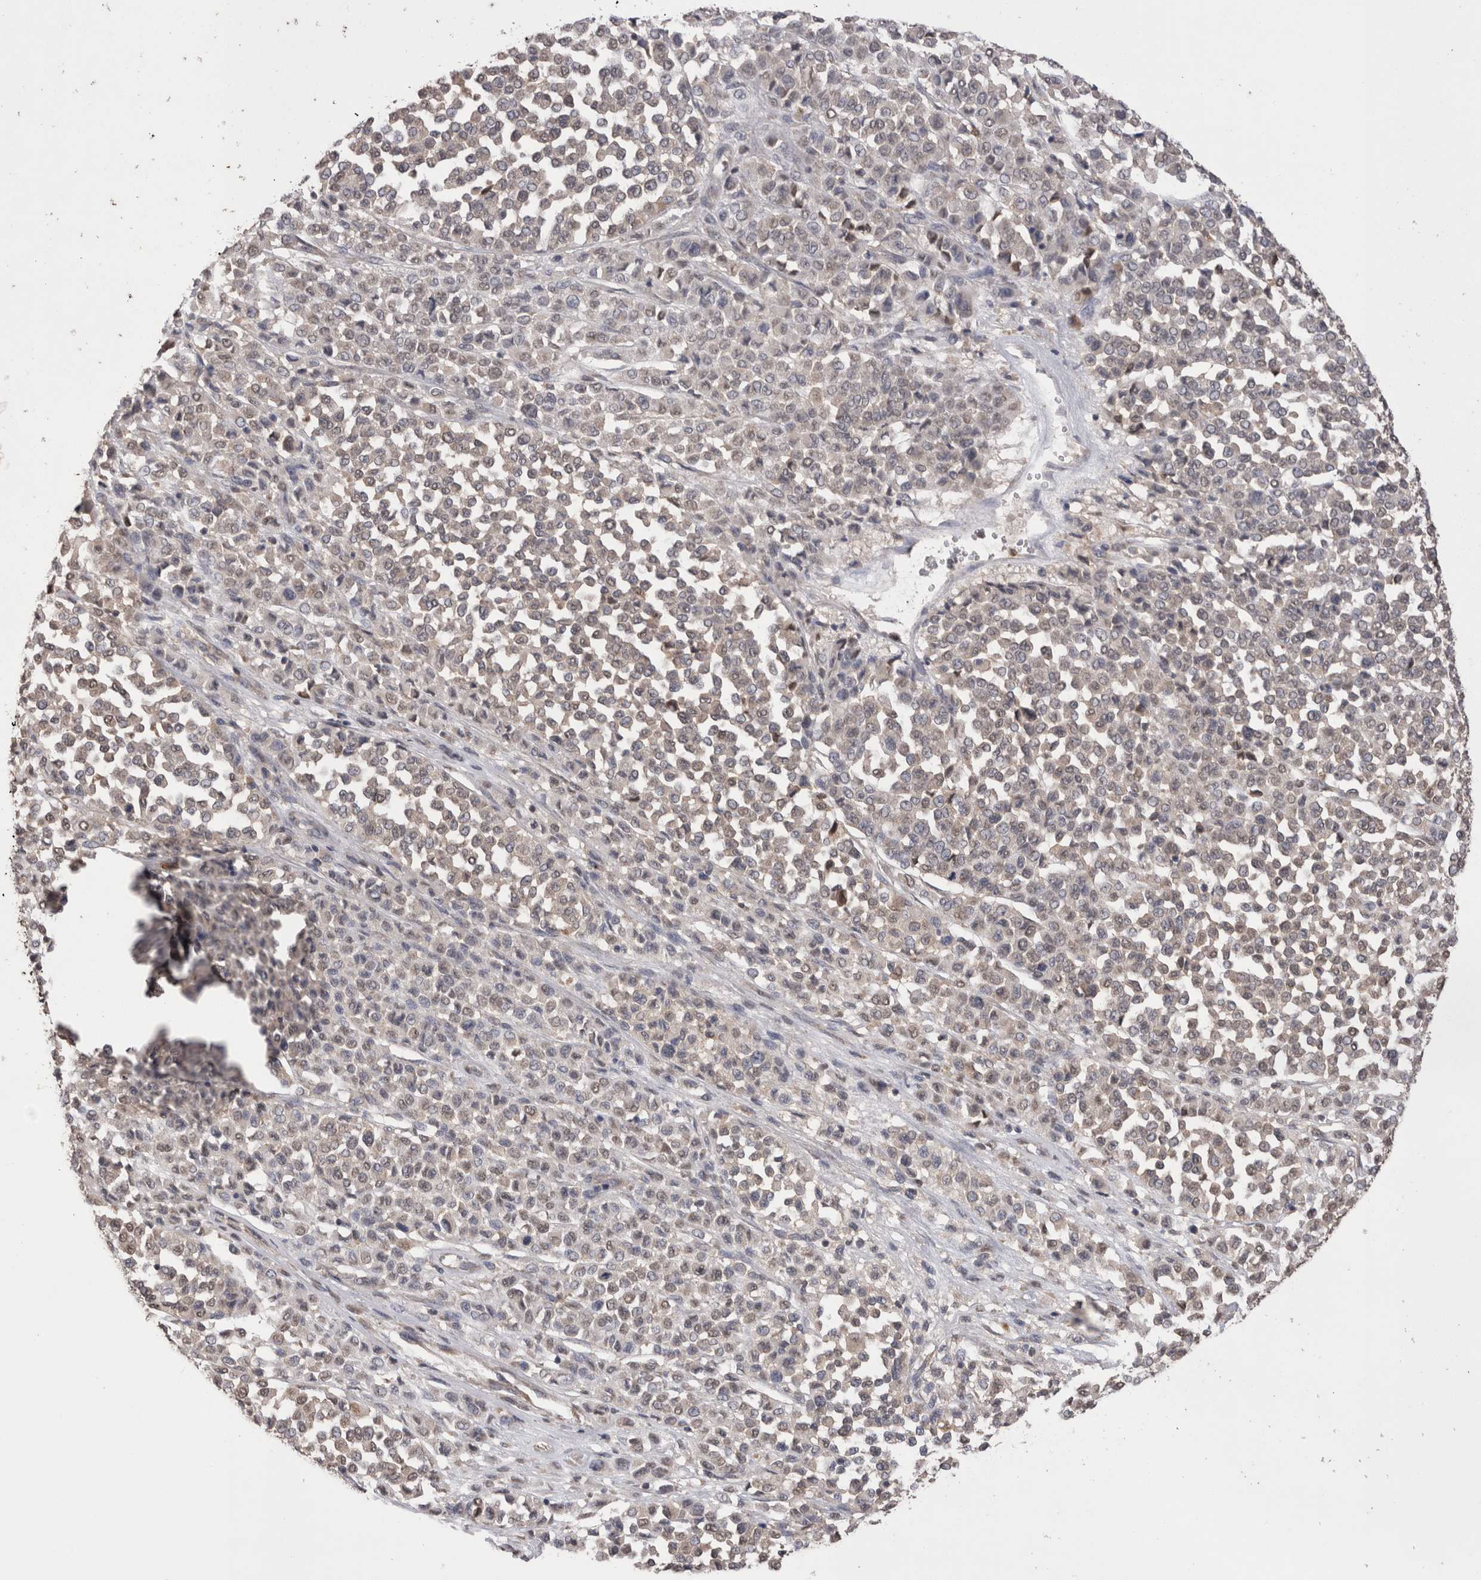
{"staining": {"intensity": "negative", "quantity": "none", "location": "none"}, "tissue": "melanoma", "cell_type": "Tumor cells", "image_type": "cancer", "snomed": [{"axis": "morphology", "description": "Malignant melanoma, Metastatic site"}, {"axis": "topography", "description": "Pancreas"}], "caption": "Melanoma was stained to show a protein in brown. There is no significant staining in tumor cells.", "gene": "GRK5", "patient": {"sex": "female", "age": 30}}